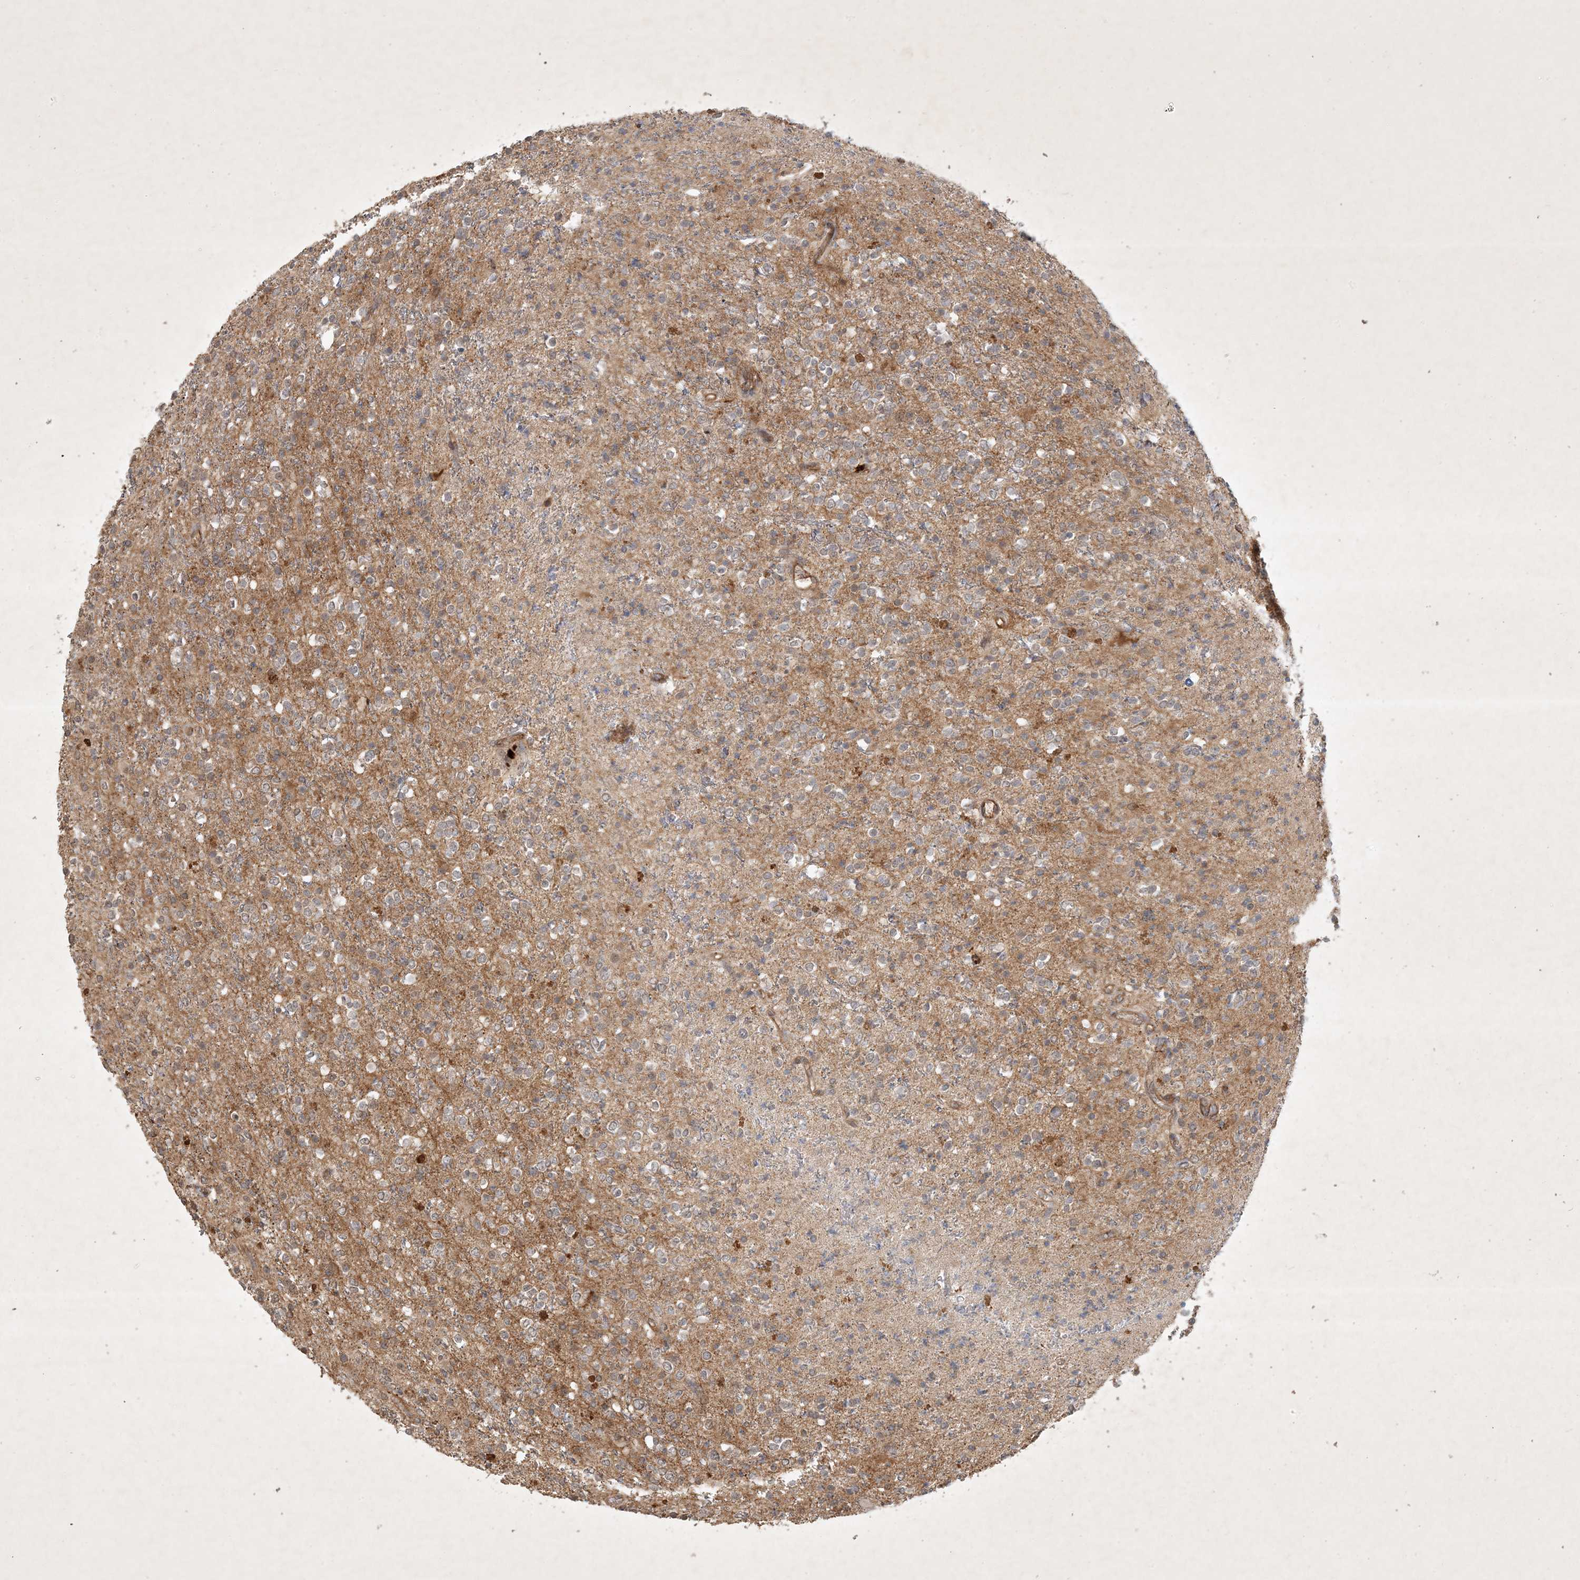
{"staining": {"intensity": "moderate", "quantity": "<25%", "location": "cytoplasmic/membranous"}, "tissue": "glioma", "cell_type": "Tumor cells", "image_type": "cancer", "snomed": [{"axis": "morphology", "description": "Glioma, malignant, High grade"}, {"axis": "topography", "description": "Brain"}], "caption": "Brown immunohistochemical staining in human high-grade glioma (malignant) shows moderate cytoplasmic/membranous staining in about <25% of tumor cells.", "gene": "ZCCHC4", "patient": {"sex": "male", "age": 34}}